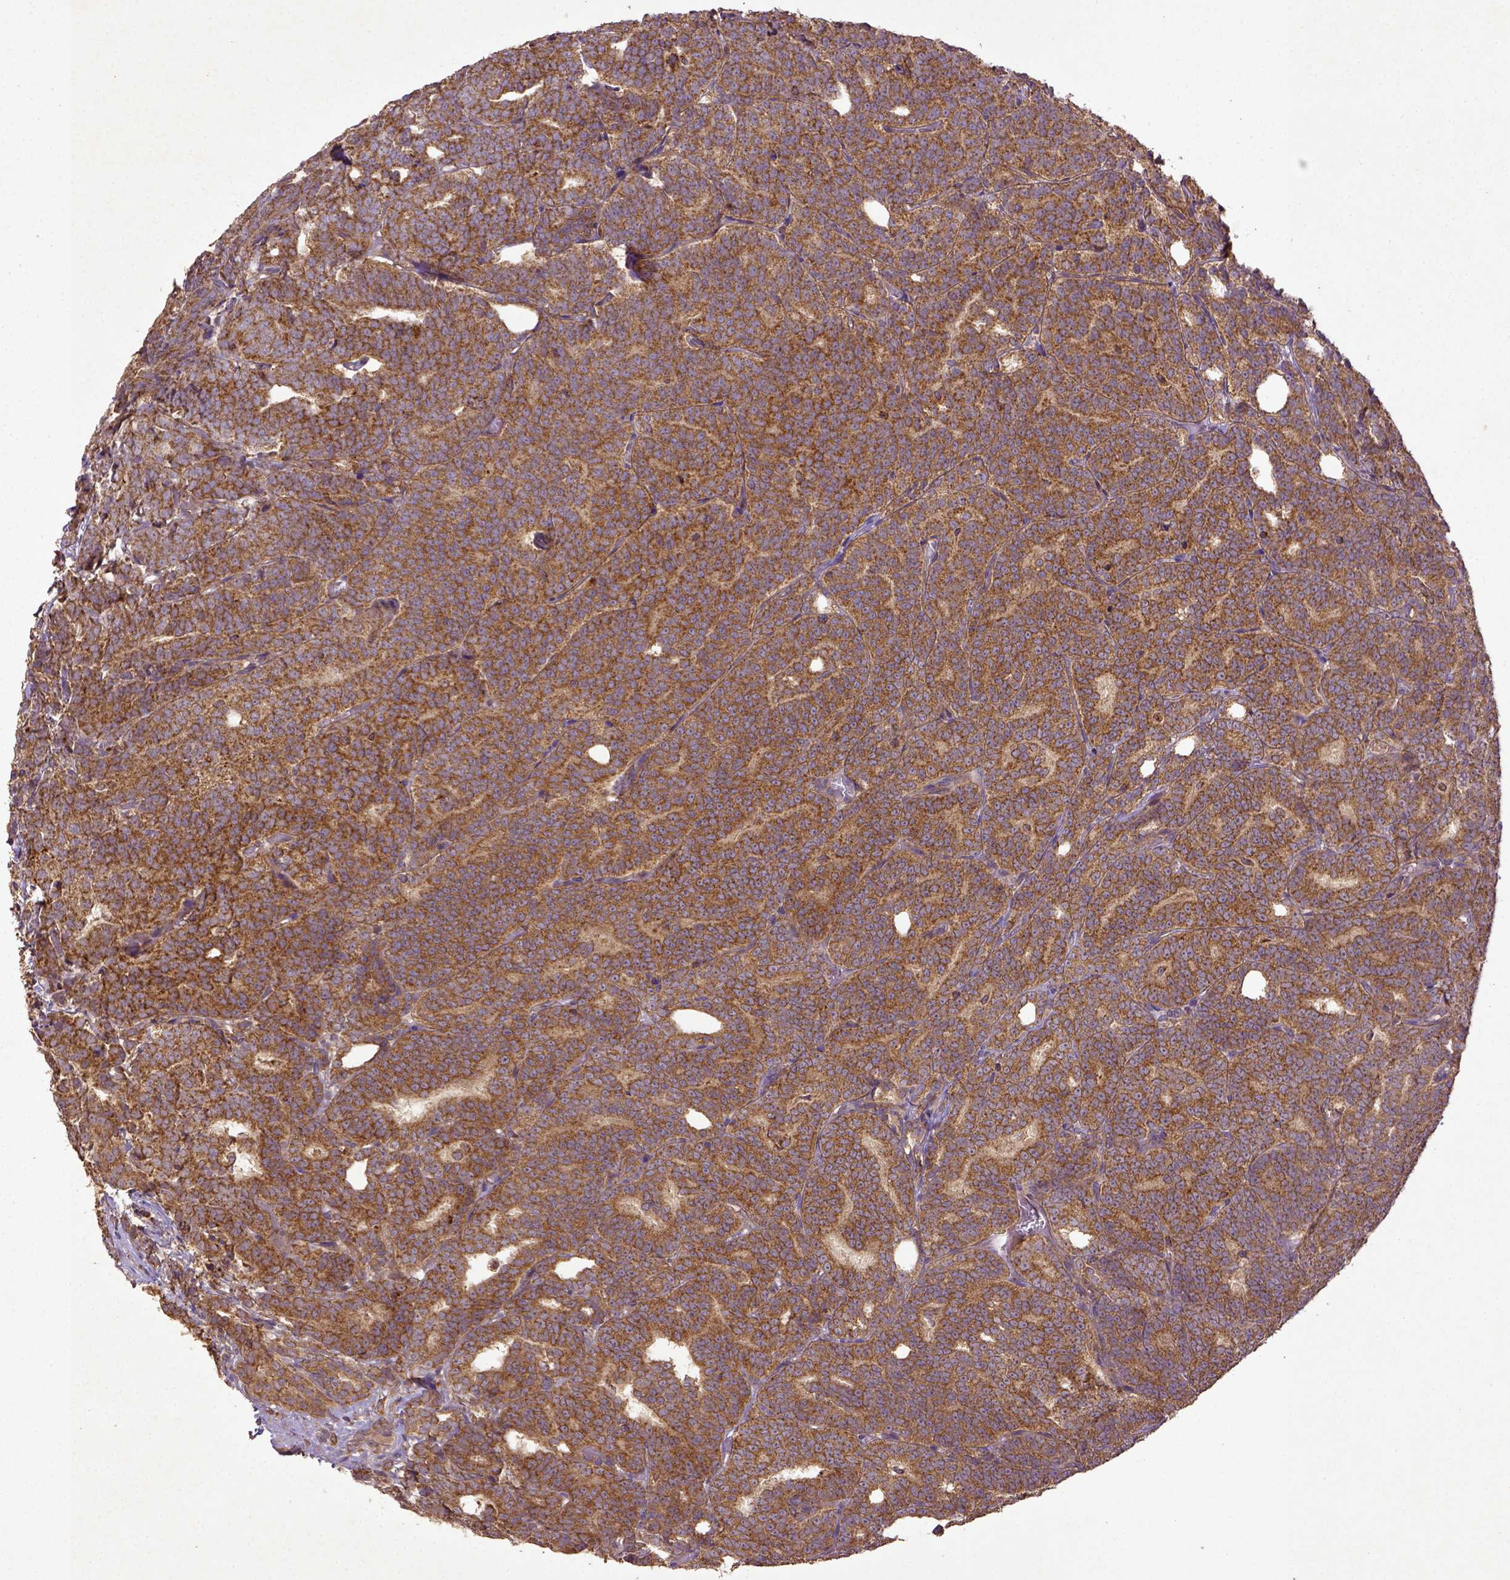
{"staining": {"intensity": "strong", "quantity": ">75%", "location": "cytoplasmic/membranous"}, "tissue": "prostate cancer", "cell_type": "Tumor cells", "image_type": "cancer", "snomed": [{"axis": "morphology", "description": "Adenocarcinoma, High grade"}, {"axis": "topography", "description": "Prostate"}], "caption": "IHC micrograph of prostate adenocarcinoma (high-grade) stained for a protein (brown), which shows high levels of strong cytoplasmic/membranous positivity in approximately >75% of tumor cells.", "gene": "MT-CO1", "patient": {"sex": "male", "age": 53}}